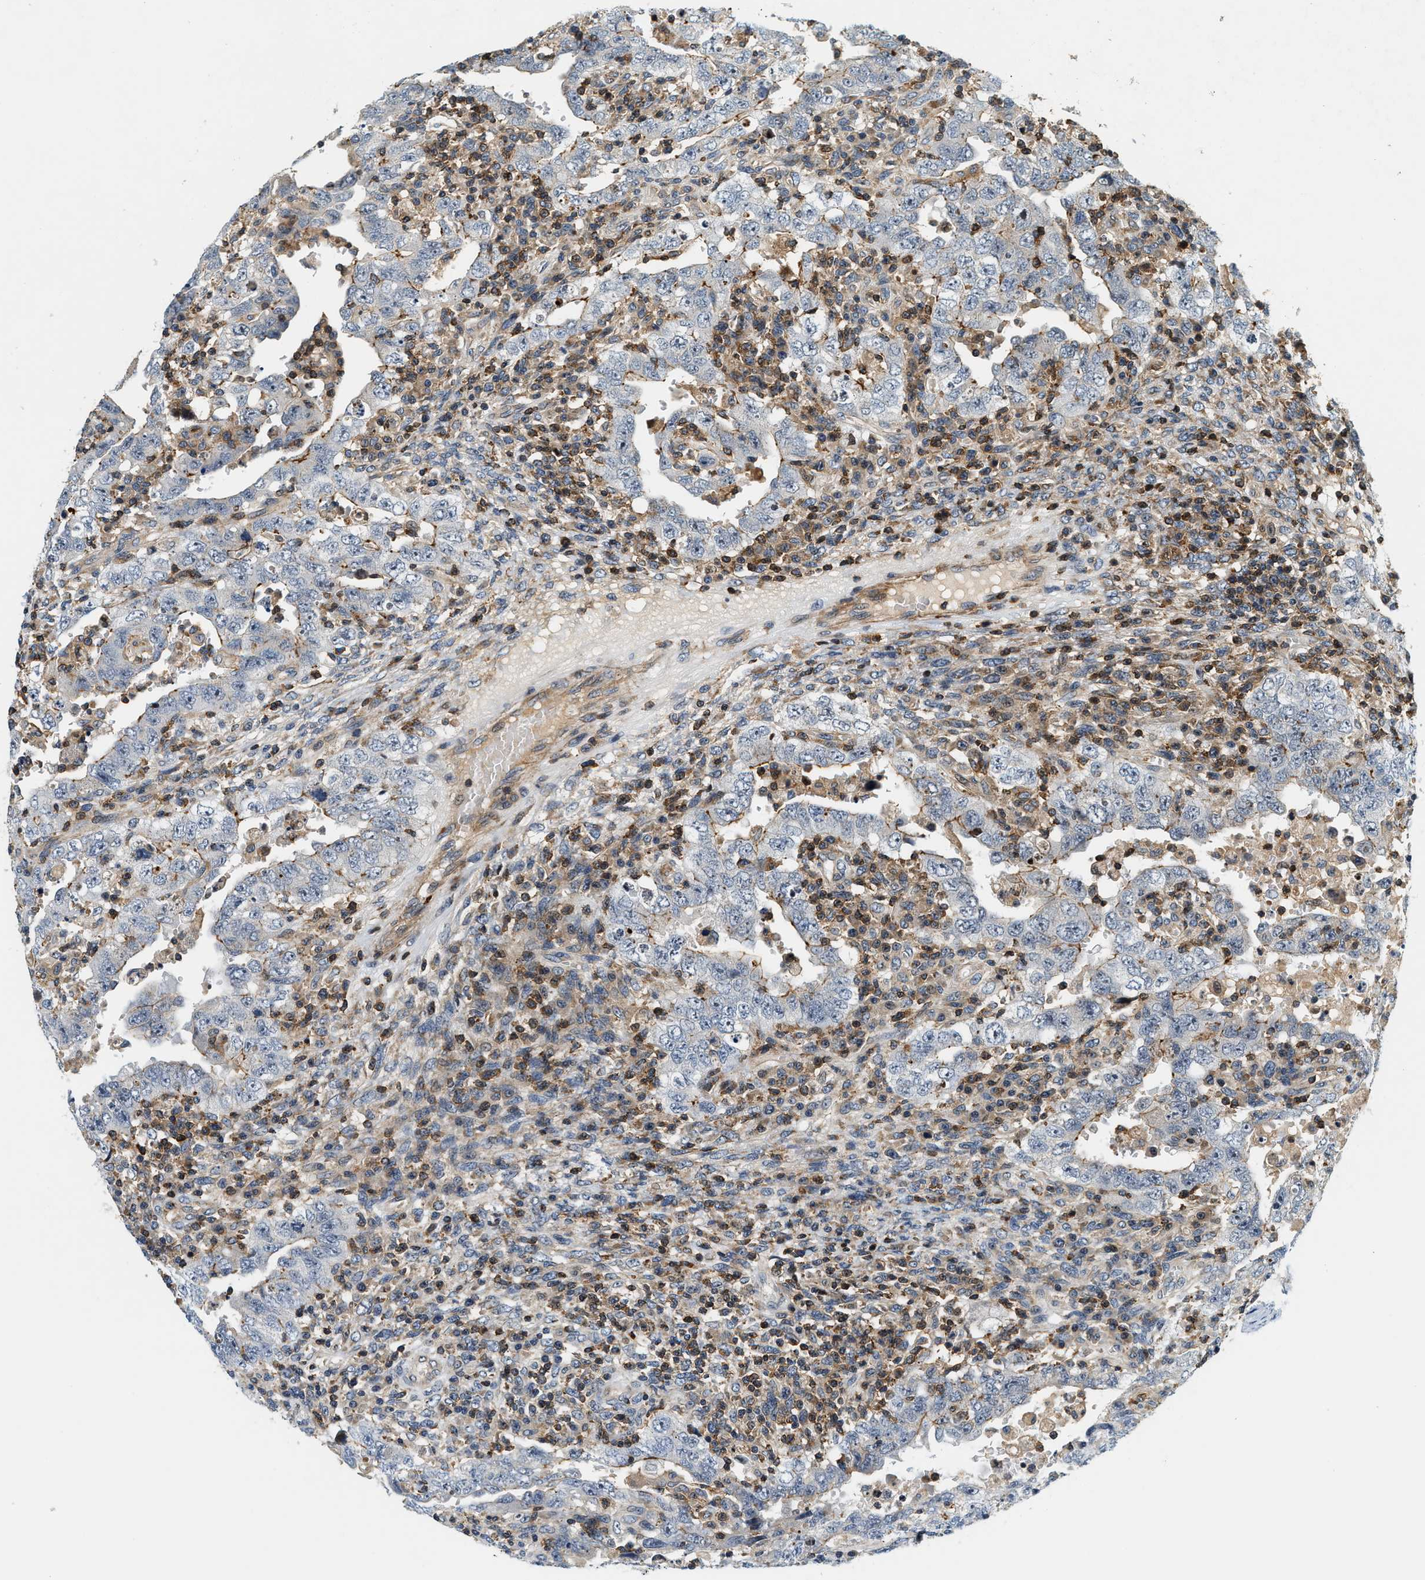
{"staining": {"intensity": "negative", "quantity": "none", "location": "none"}, "tissue": "testis cancer", "cell_type": "Tumor cells", "image_type": "cancer", "snomed": [{"axis": "morphology", "description": "Carcinoma, Embryonal, NOS"}, {"axis": "topography", "description": "Testis"}], "caption": "Human embryonal carcinoma (testis) stained for a protein using immunohistochemistry demonstrates no positivity in tumor cells.", "gene": "SAMD9", "patient": {"sex": "male", "age": 26}}